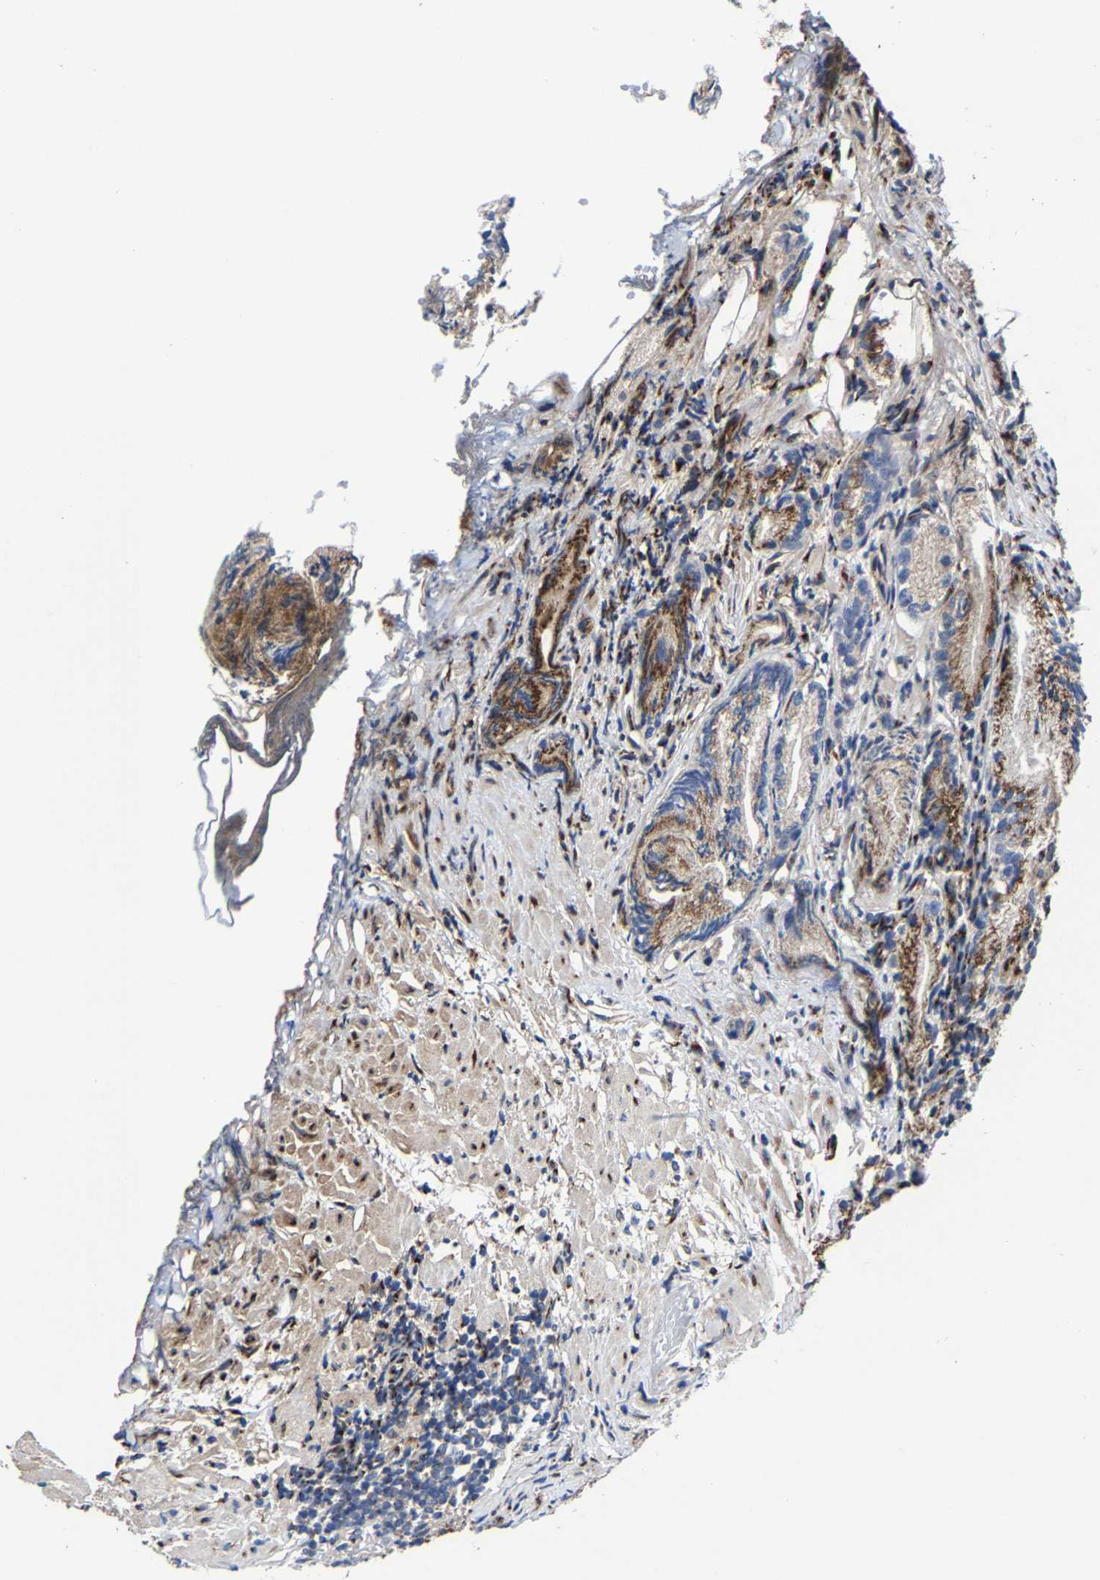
{"staining": {"intensity": "moderate", "quantity": ">75%", "location": "cytoplasmic/membranous"}, "tissue": "prostate cancer", "cell_type": "Tumor cells", "image_type": "cancer", "snomed": [{"axis": "morphology", "description": "Adenocarcinoma, Low grade"}, {"axis": "topography", "description": "Prostate"}], "caption": "Immunohistochemical staining of prostate adenocarcinoma (low-grade) exhibits moderate cytoplasmic/membranous protein expression in approximately >75% of tumor cells.", "gene": "EBAG9", "patient": {"sex": "male", "age": 89}}